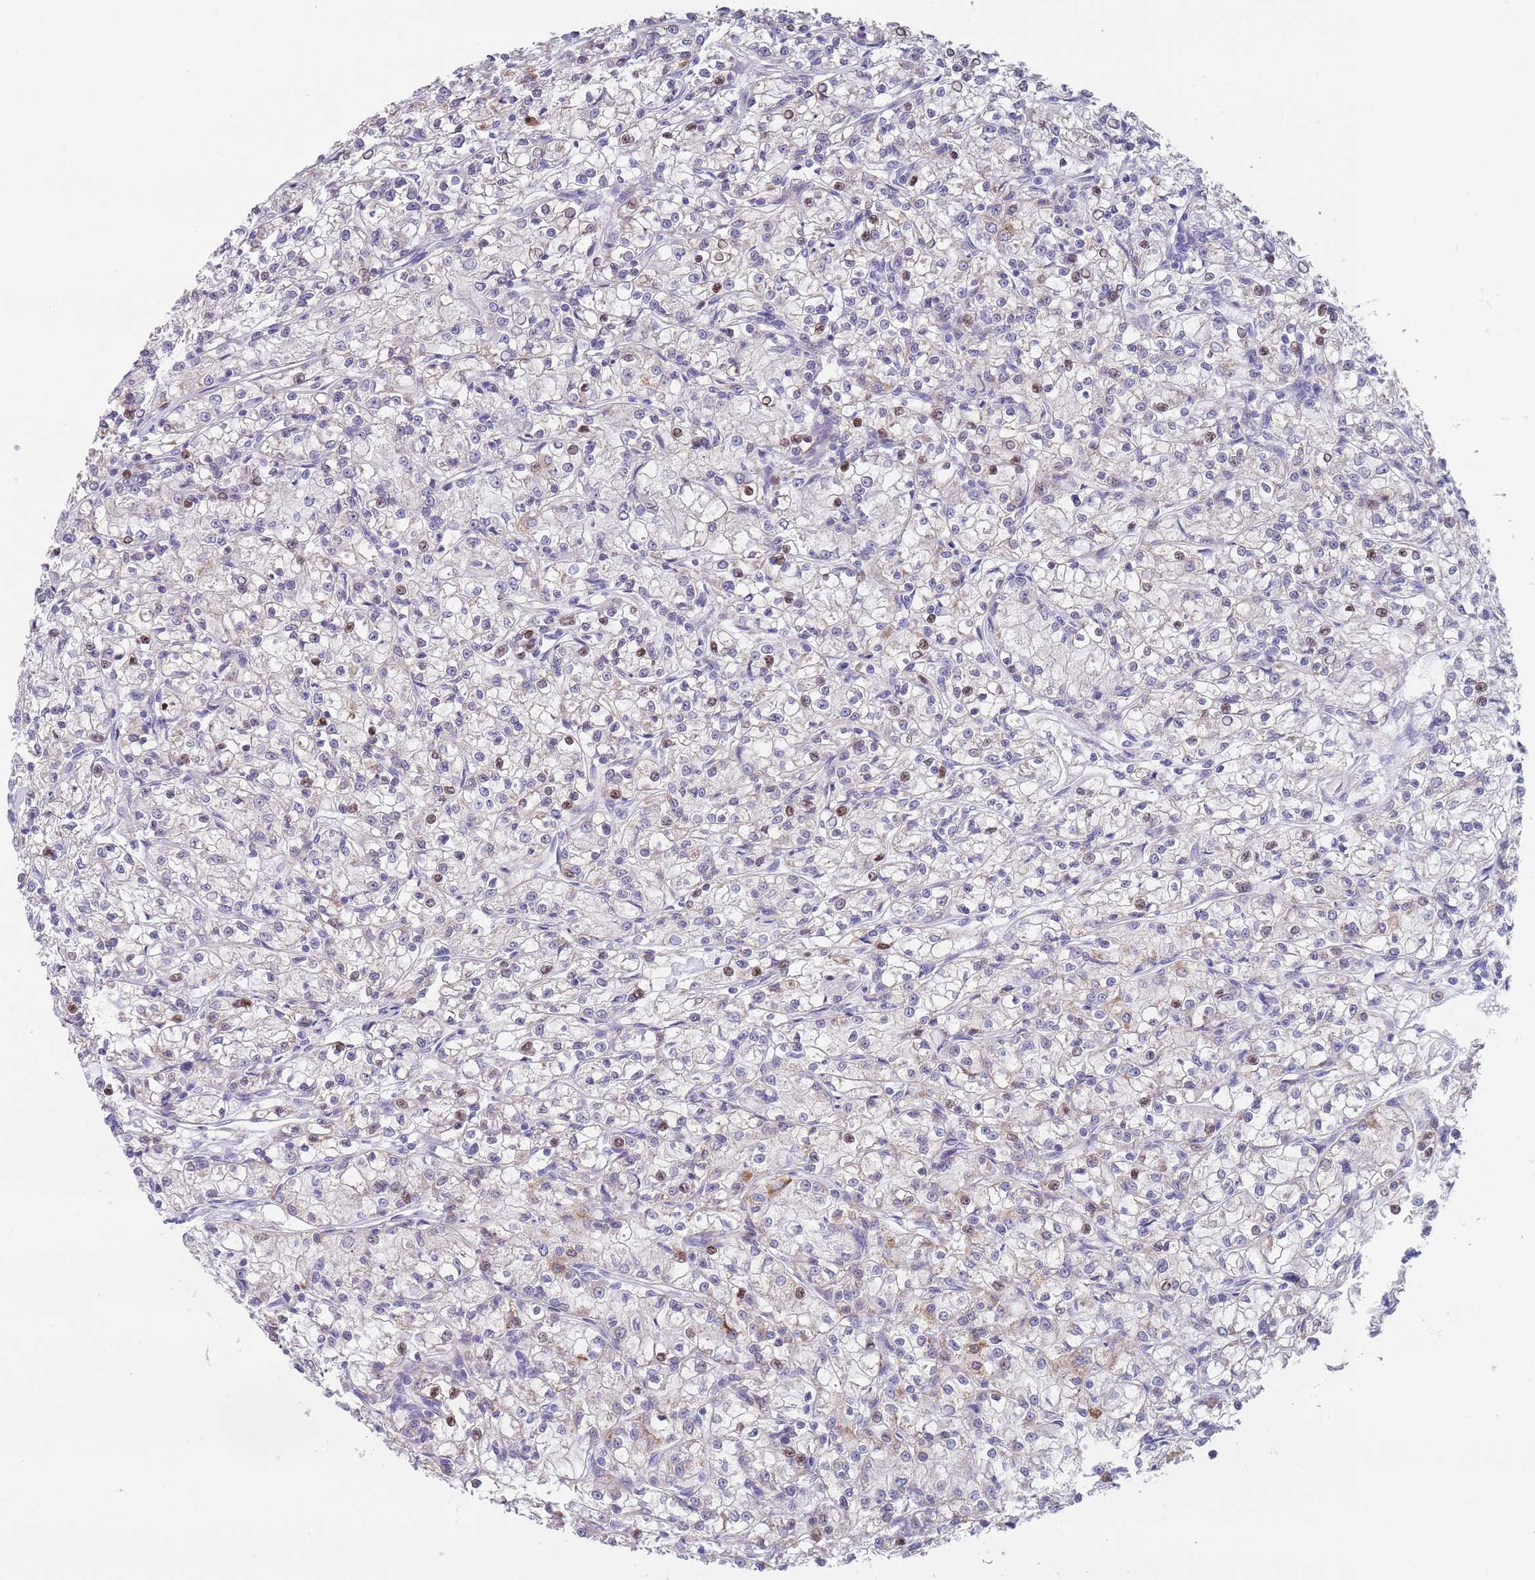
{"staining": {"intensity": "weak", "quantity": "25%-75%", "location": "nuclear"}, "tissue": "renal cancer", "cell_type": "Tumor cells", "image_type": "cancer", "snomed": [{"axis": "morphology", "description": "Adenocarcinoma, NOS"}, {"axis": "topography", "description": "Kidney"}], "caption": "This is an image of immunohistochemistry (IHC) staining of renal adenocarcinoma, which shows weak expression in the nuclear of tumor cells.", "gene": "SPIRE2", "patient": {"sex": "female", "age": 59}}